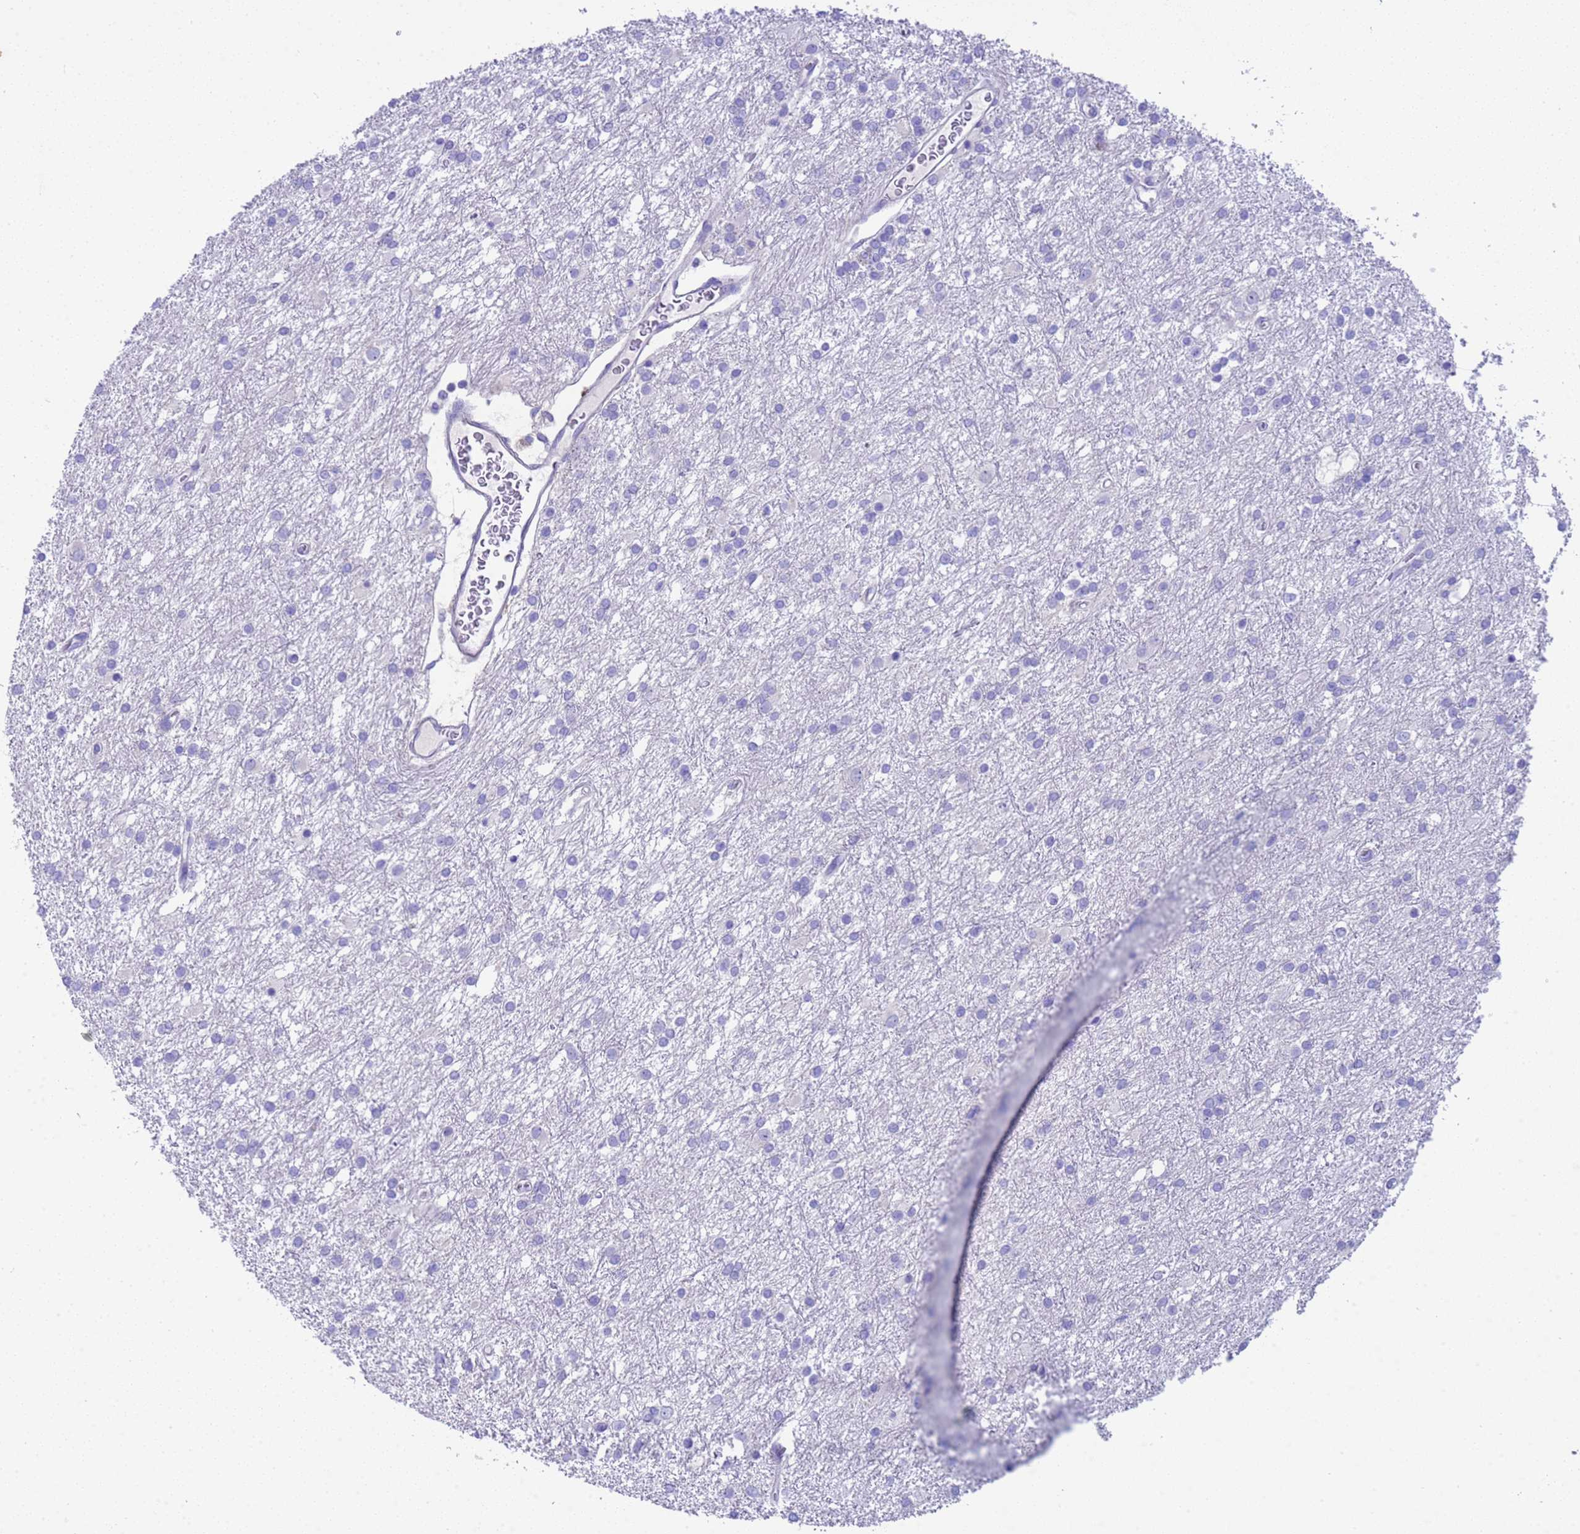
{"staining": {"intensity": "negative", "quantity": "none", "location": "none"}, "tissue": "glioma", "cell_type": "Tumor cells", "image_type": "cancer", "snomed": [{"axis": "morphology", "description": "Glioma, malignant, High grade"}, {"axis": "topography", "description": "Brain"}], "caption": "Malignant glioma (high-grade) was stained to show a protein in brown. There is no significant positivity in tumor cells.", "gene": "USP38", "patient": {"sex": "female", "age": 50}}